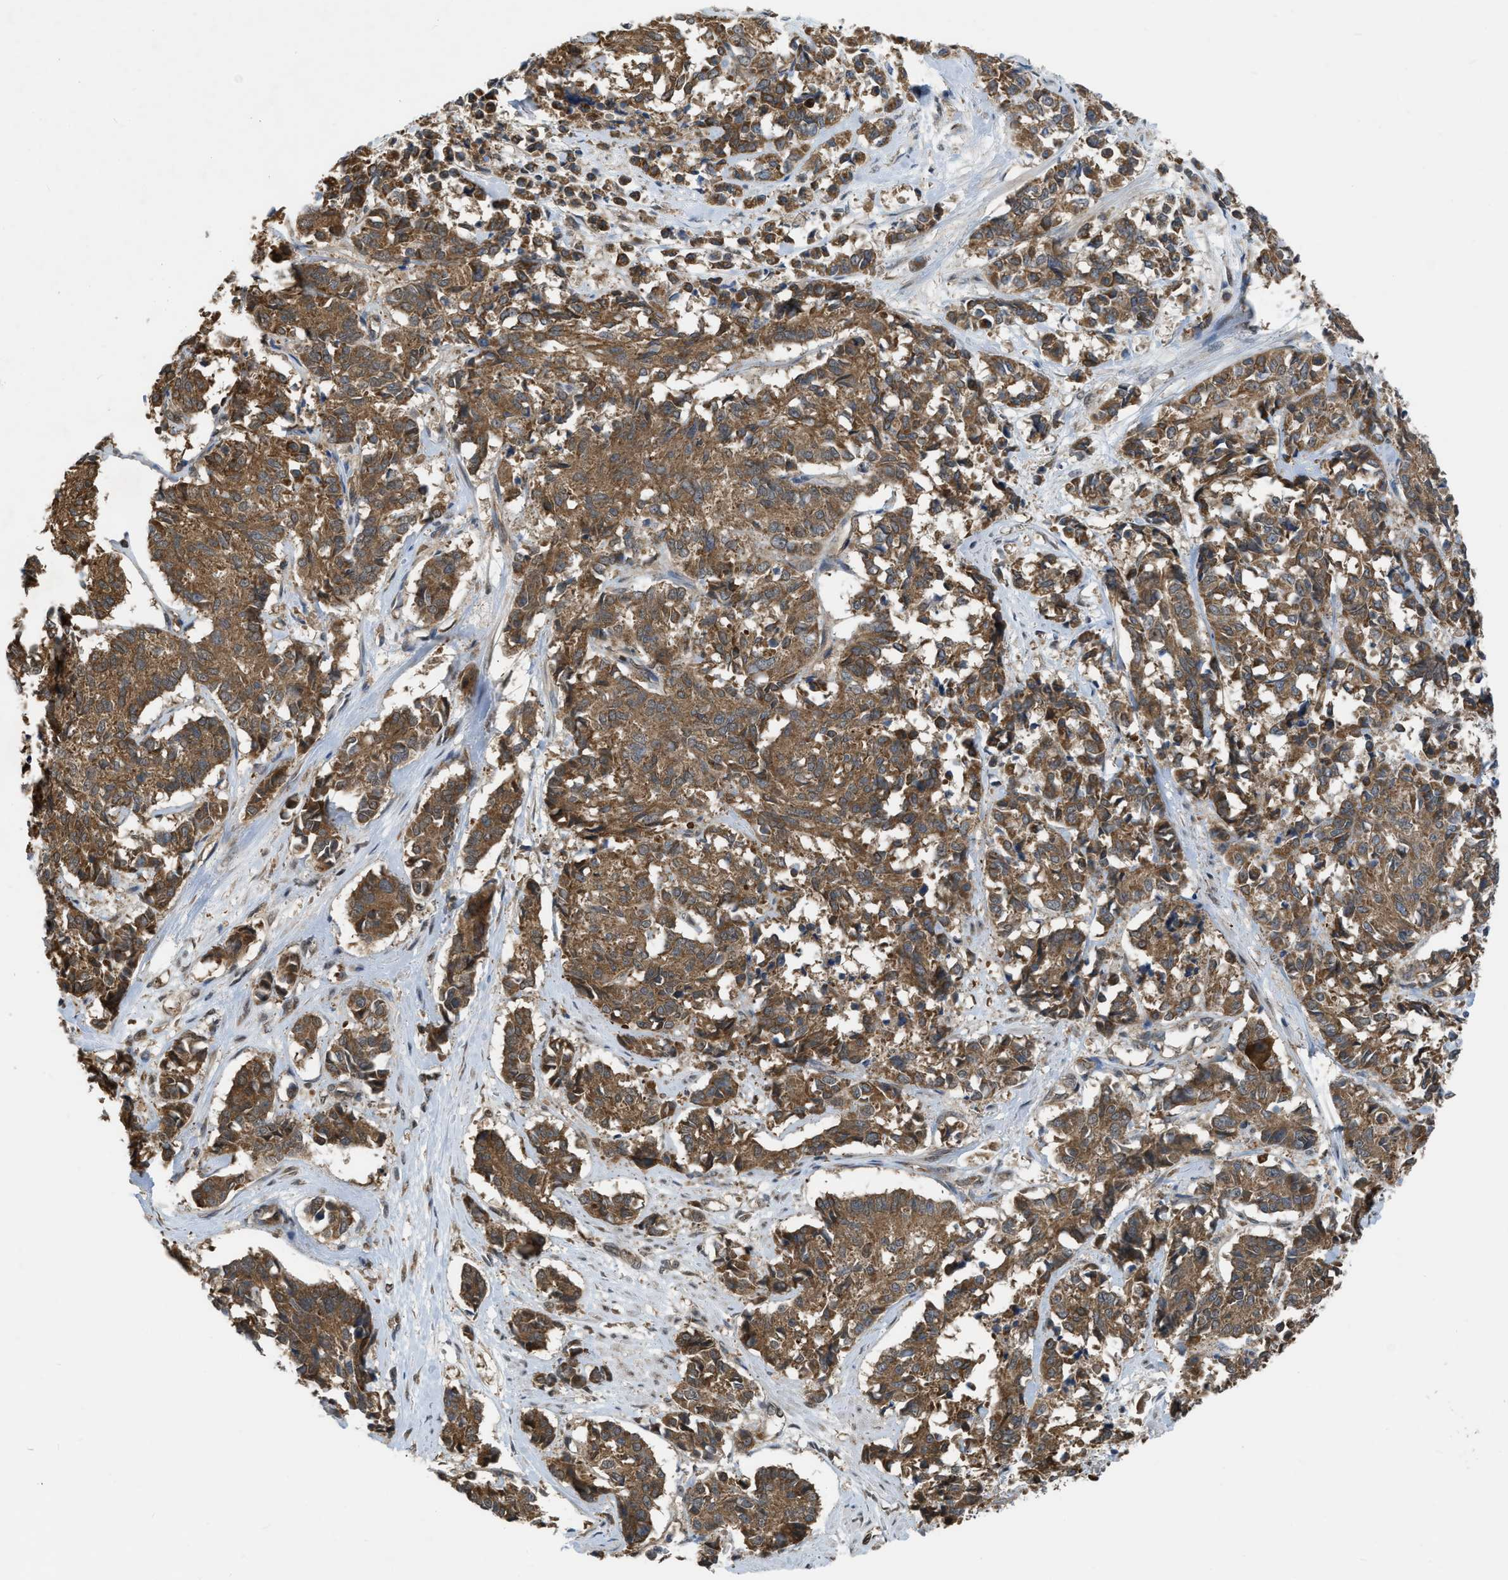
{"staining": {"intensity": "moderate", "quantity": ">75%", "location": "cytoplasmic/membranous"}, "tissue": "cervical cancer", "cell_type": "Tumor cells", "image_type": "cancer", "snomed": [{"axis": "morphology", "description": "Squamous cell carcinoma, NOS"}, {"axis": "topography", "description": "Cervix"}], "caption": "A histopathology image of human cervical cancer stained for a protein demonstrates moderate cytoplasmic/membranous brown staining in tumor cells.", "gene": "BCL7C", "patient": {"sex": "female", "age": 35}}